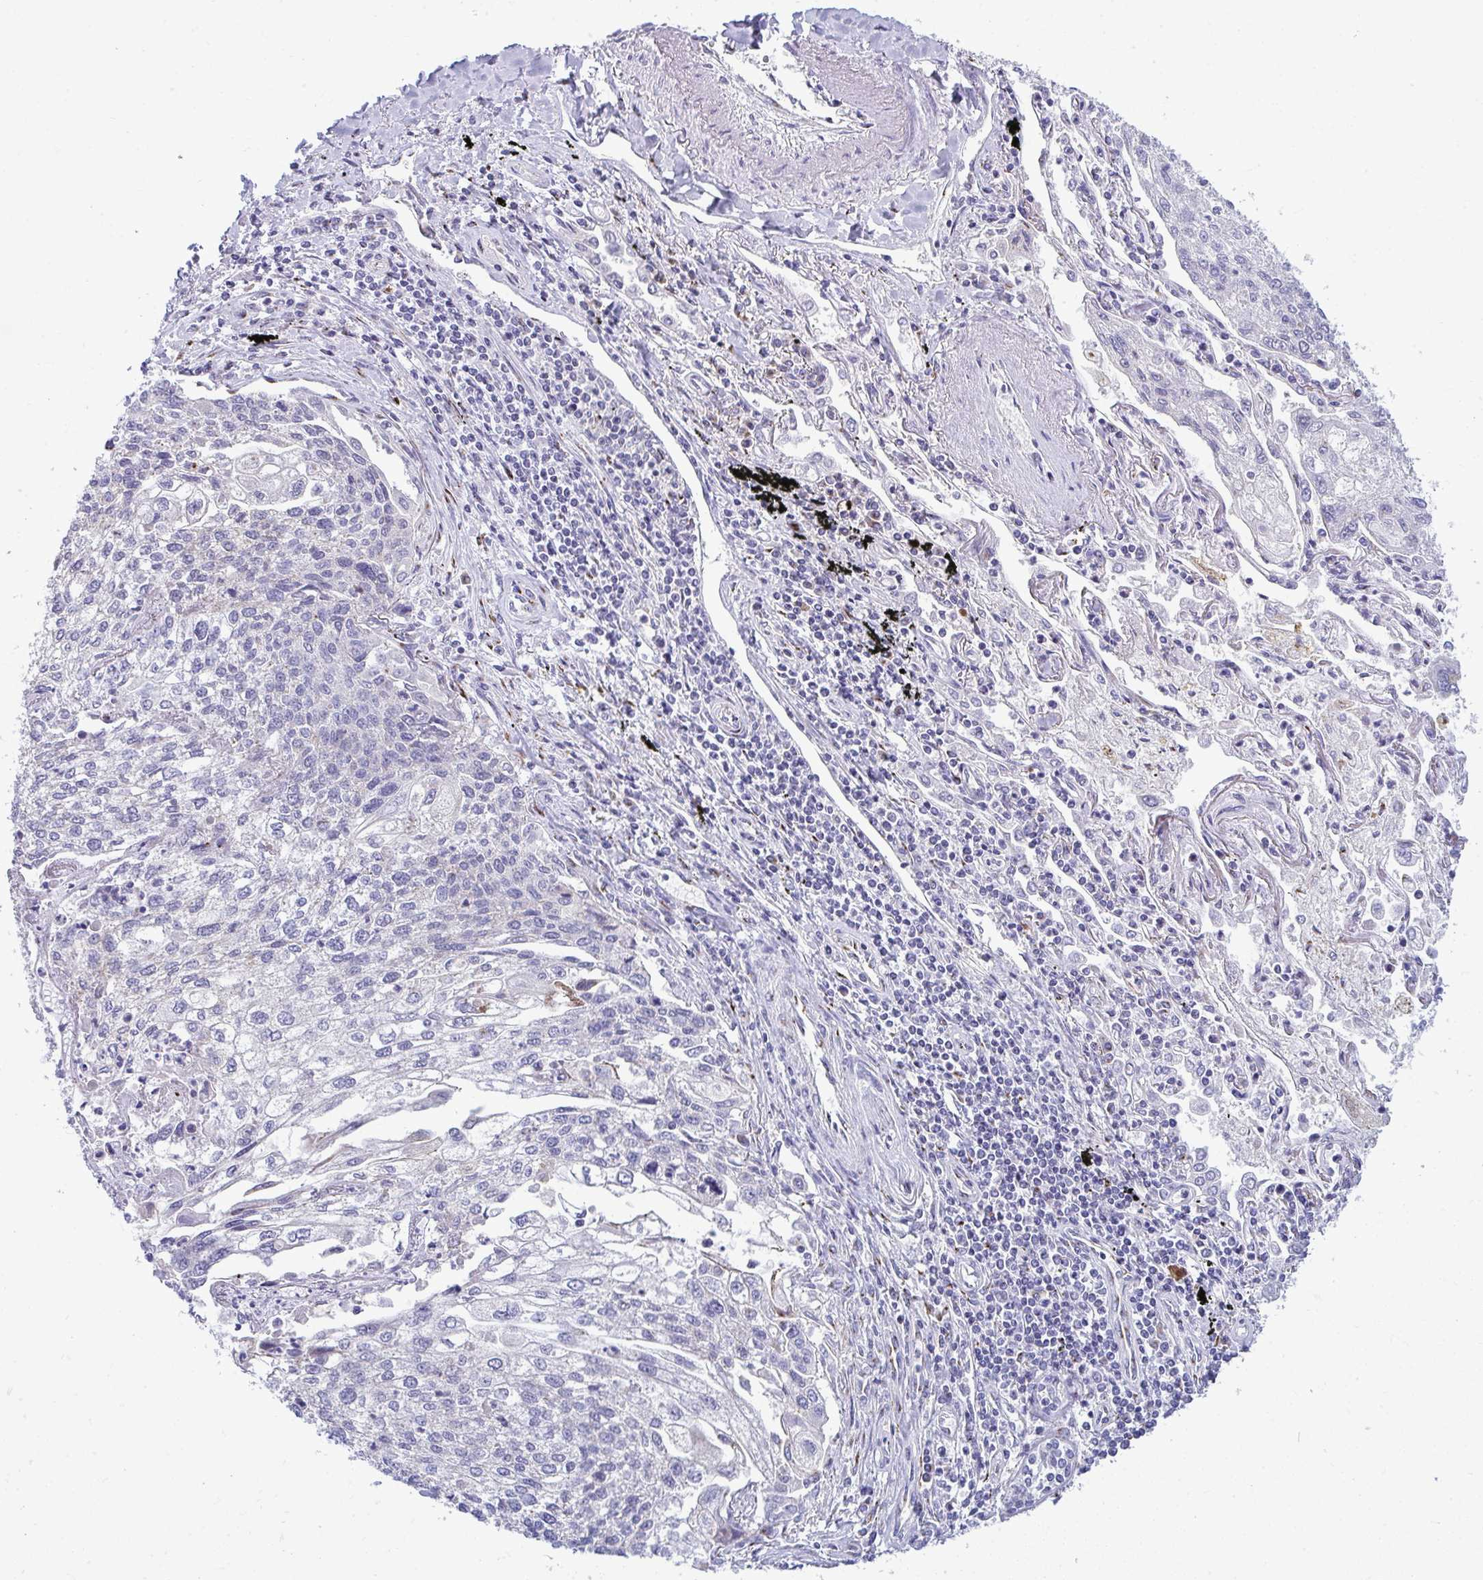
{"staining": {"intensity": "negative", "quantity": "none", "location": "none"}, "tissue": "lung cancer", "cell_type": "Tumor cells", "image_type": "cancer", "snomed": [{"axis": "morphology", "description": "Squamous cell carcinoma, NOS"}, {"axis": "topography", "description": "Lung"}], "caption": "The photomicrograph demonstrates no staining of tumor cells in lung squamous cell carcinoma.", "gene": "DTX4", "patient": {"sex": "male", "age": 74}}